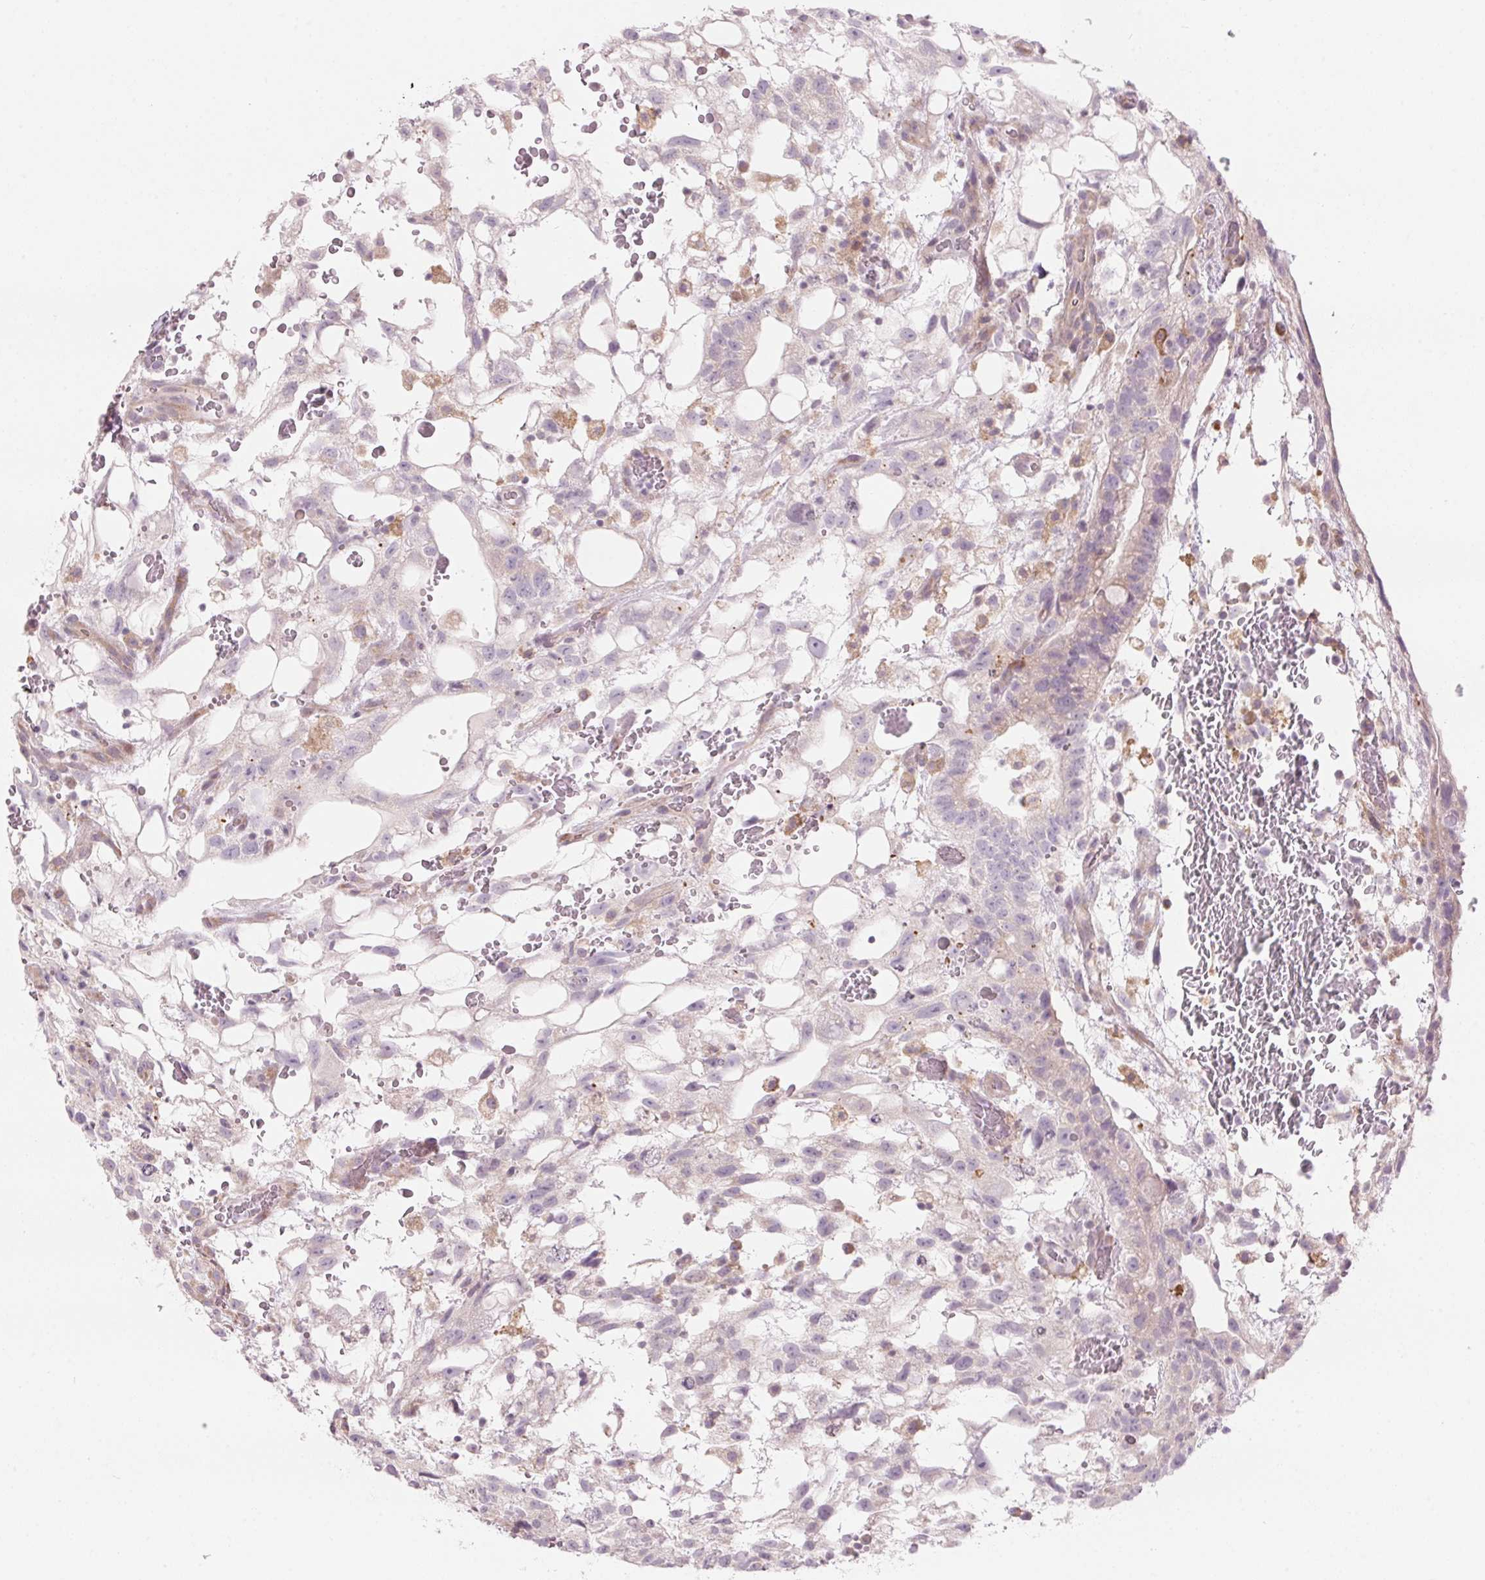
{"staining": {"intensity": "negative", "quantity": "none", "location": "none"}, "tissue": "testis cancer", "cell_type": "Tumor cells", "image_type": "cancer", "snomed": [{"axis": "morphology", "description": "Normal tissue, NOS"}, {"axis": "morphology", "description": "Carcinoma, Embryonal, NOS"}, {"axis": "topography", "description": "Testis"}], "caption": "Protein analysis of testis cancer shows no significant expression in tumor cells.", "gene": "GNMT", "patient": {"sex": "male", "age": 32}}